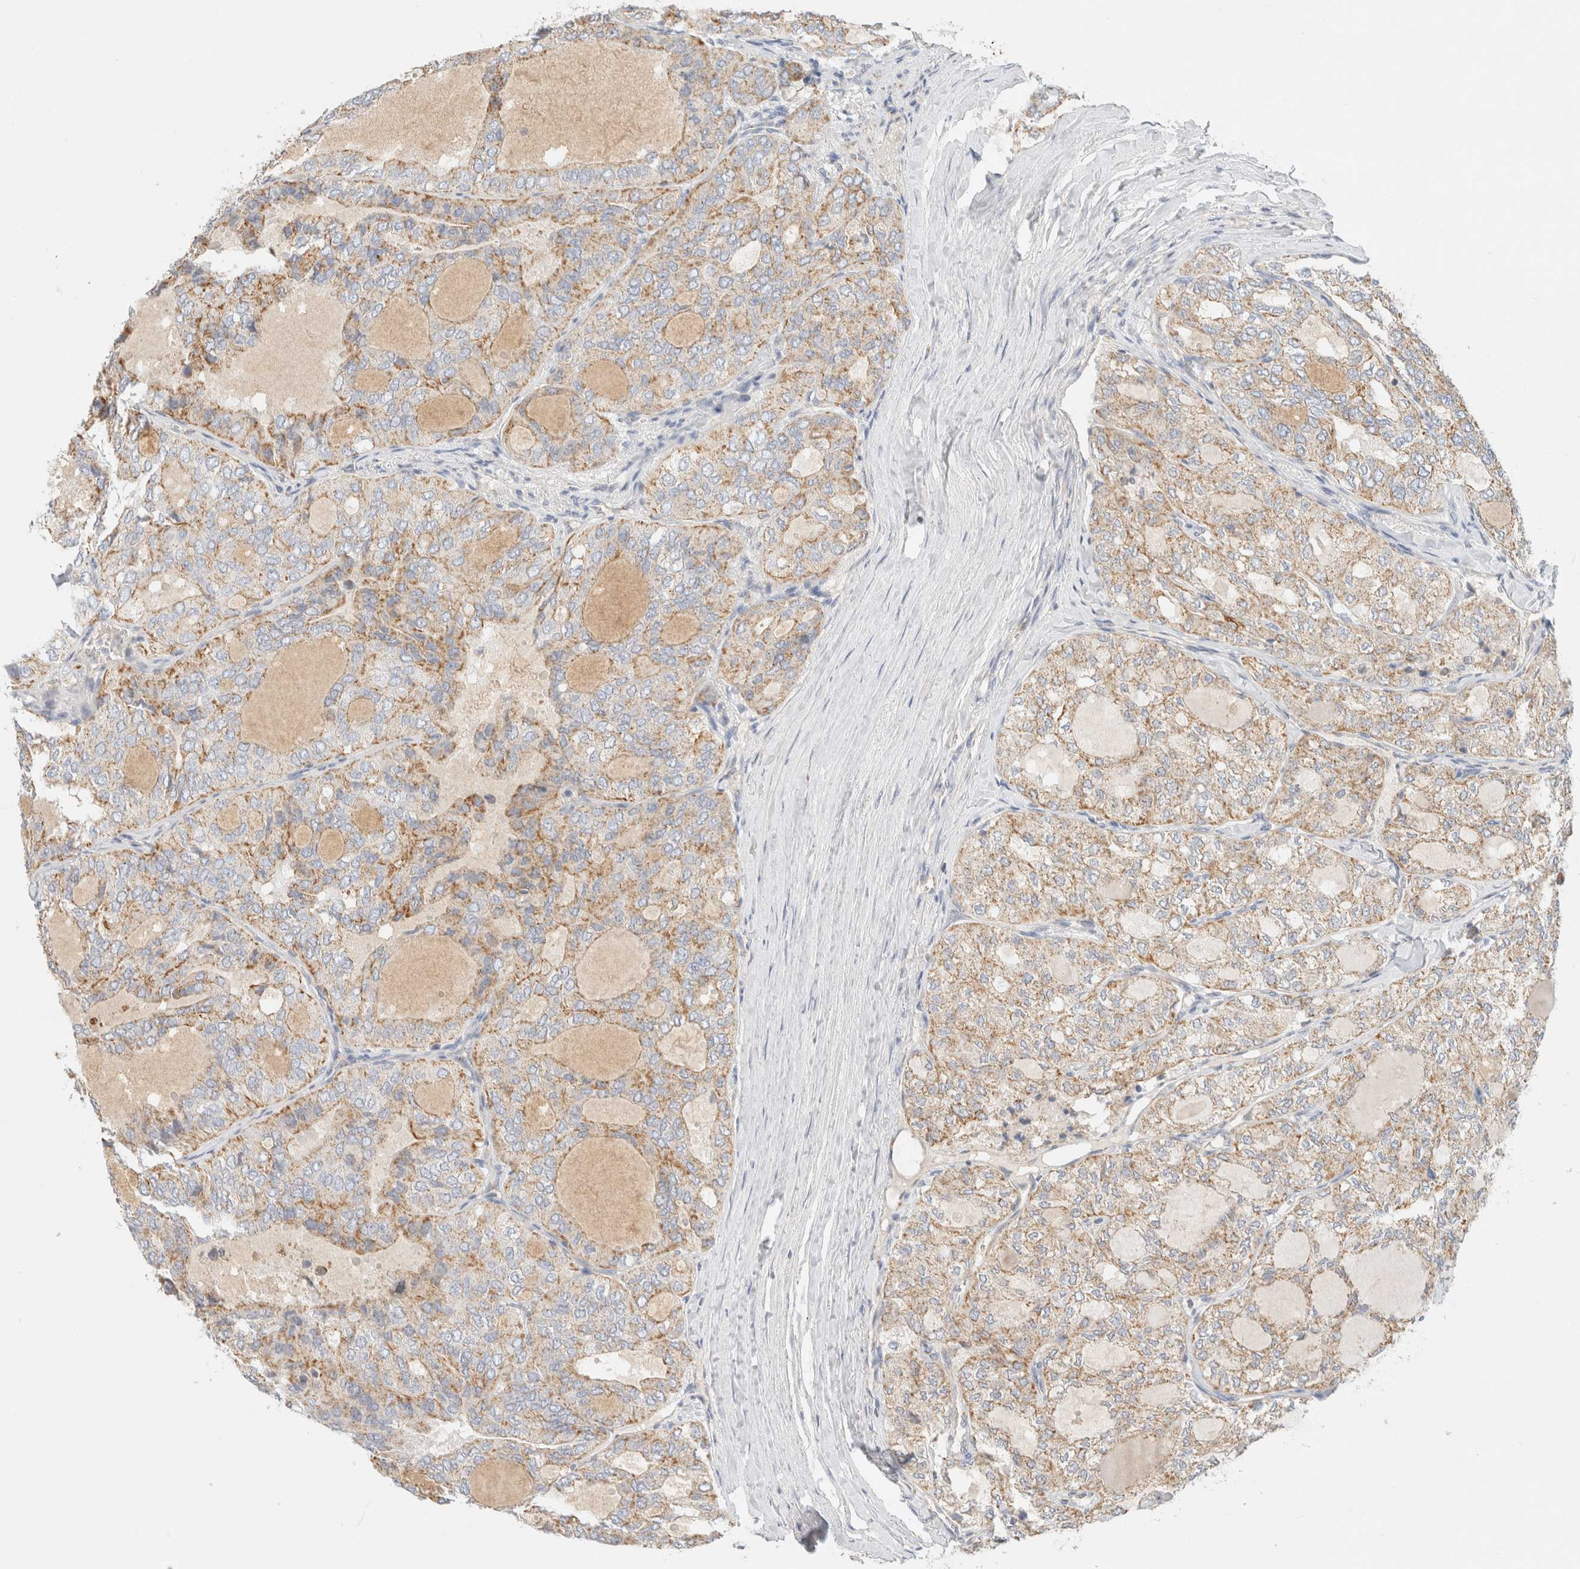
{"staining": {"intensity": "moderate", "quantity": ">75%", "location": "cytoplasmic/membranous"}, "tissue": "thyroid cancer", "cell_type": "Tumor cells", "image_type": "cancer", "snomed": [{"axis": "morphology", "description": "Follicular adenoma carcinoma, NOS"}, {"axis": "topography", "description": "Thyroid gland"}], "caption": "Human thyroid cancer (follicular adenoma carcinoma) stained with a brown dye displays moderate cytoplasmic/membranous positive positivity in approximately >75% of tumor cells.", "gene": "HDHD3", "patient": {"sex": "male", "age": 75}}